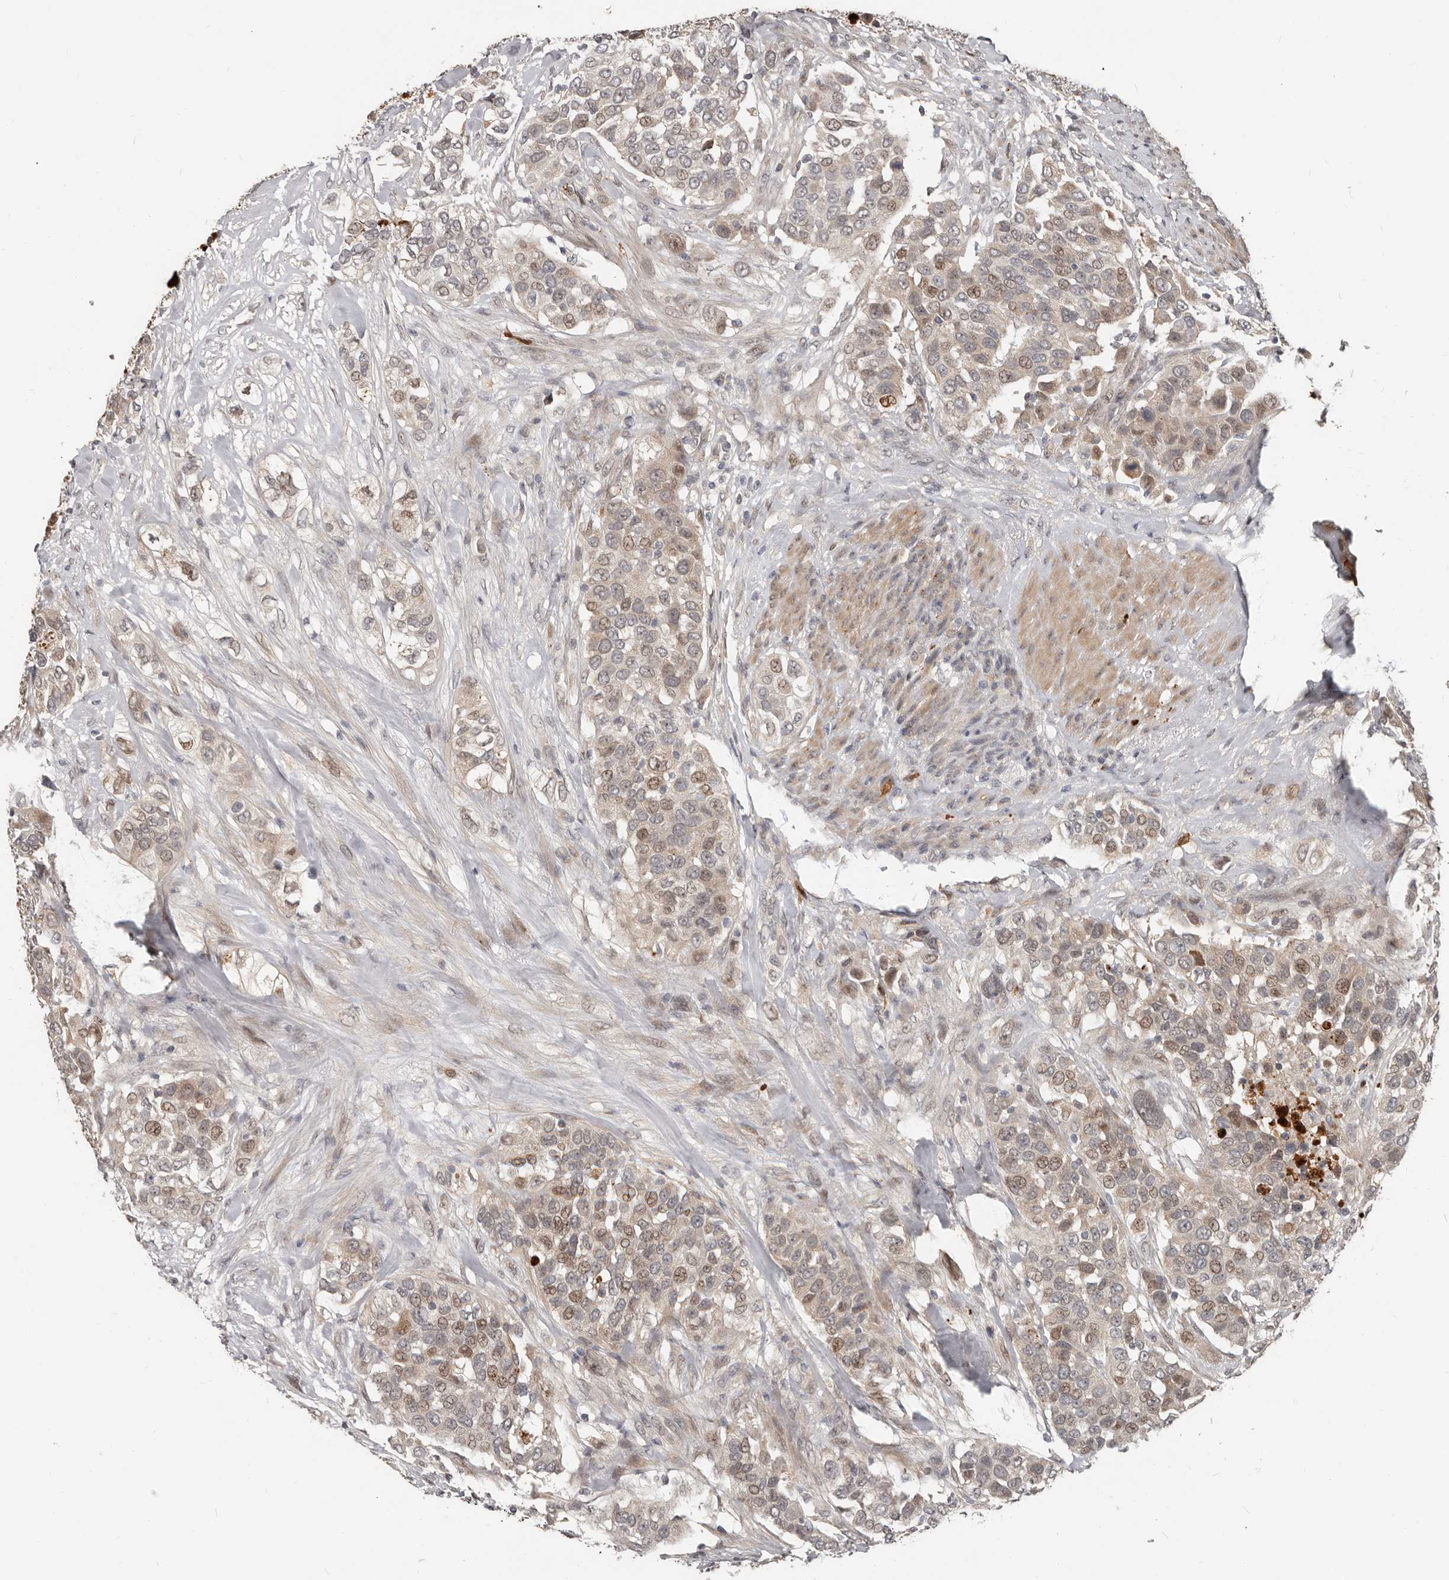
{"staining": {"intensity": "moderate", "quantity": "<25%", "location": "nuclear"}, "tissue": "urothelial cancer", "cell_type": "Tumor cells", "image_type": "cancer", "snomed": [{"axis": "morphology", "description": "Urothelial carcinoma, High grade"}, {"axis": "topography", "description": "Urinary bladder"}], "caption": "An immunohistochemistry (IHC) micrograph of neoplastic tissue is shown. Protein staining in brown labels moderate nuclear positivity in urothelial cancer within tumor cells.", "gene": "APOL6", "patient": {"sex": "female", "age": 80}}